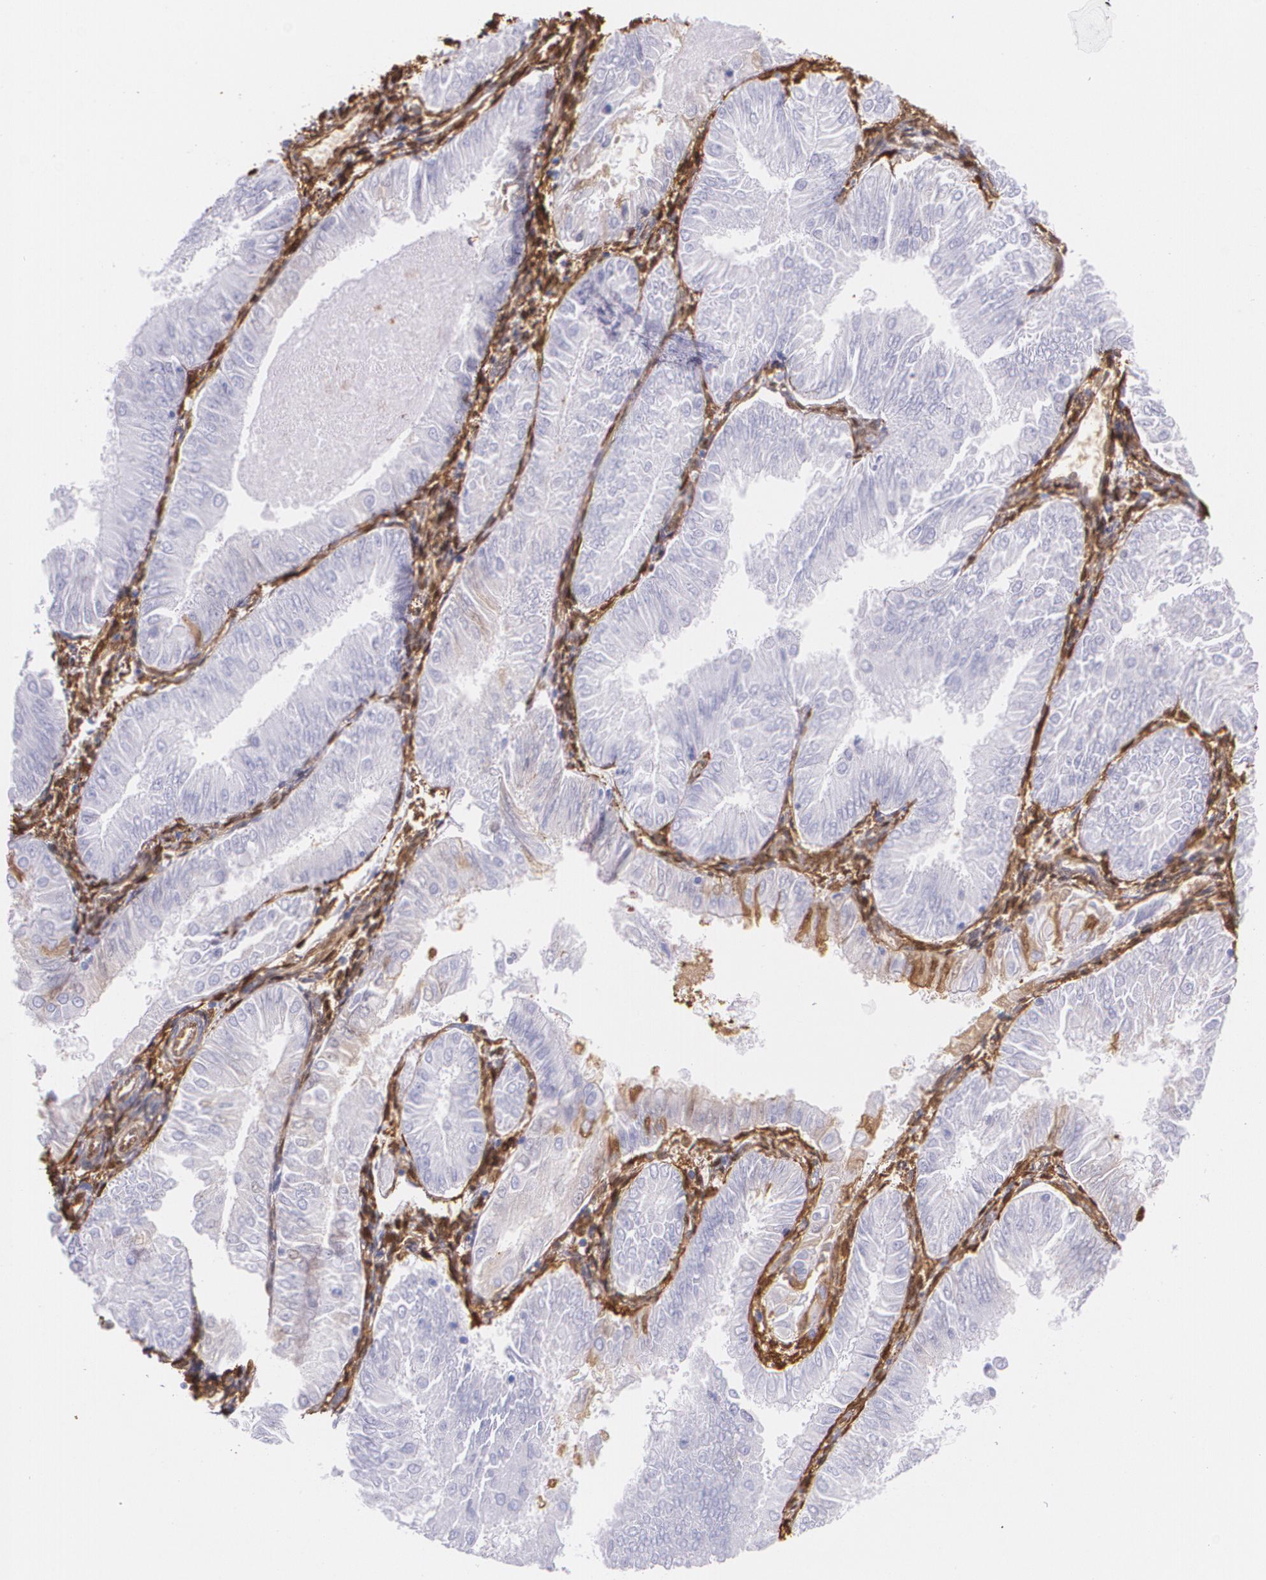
{"staining": {"intensity": "negative", "quantity": "none", "location": "none"}, "tissue": "endometrial cancer", "cell_type": "Tumor cells", "image_type": "cancer", "snomed": [{"axis": "morphology", "description": "Adenocarcinoma, NOS"}, {"axis": "topography", "description": "Endometrium"}], "caption": "Adenocarcinoma (endometrial) stained for a protein using immunohistochemistry reveals no staining tumor cells.", "gene": "MMP2", "patient": {"sex": "female", "age": 53}}